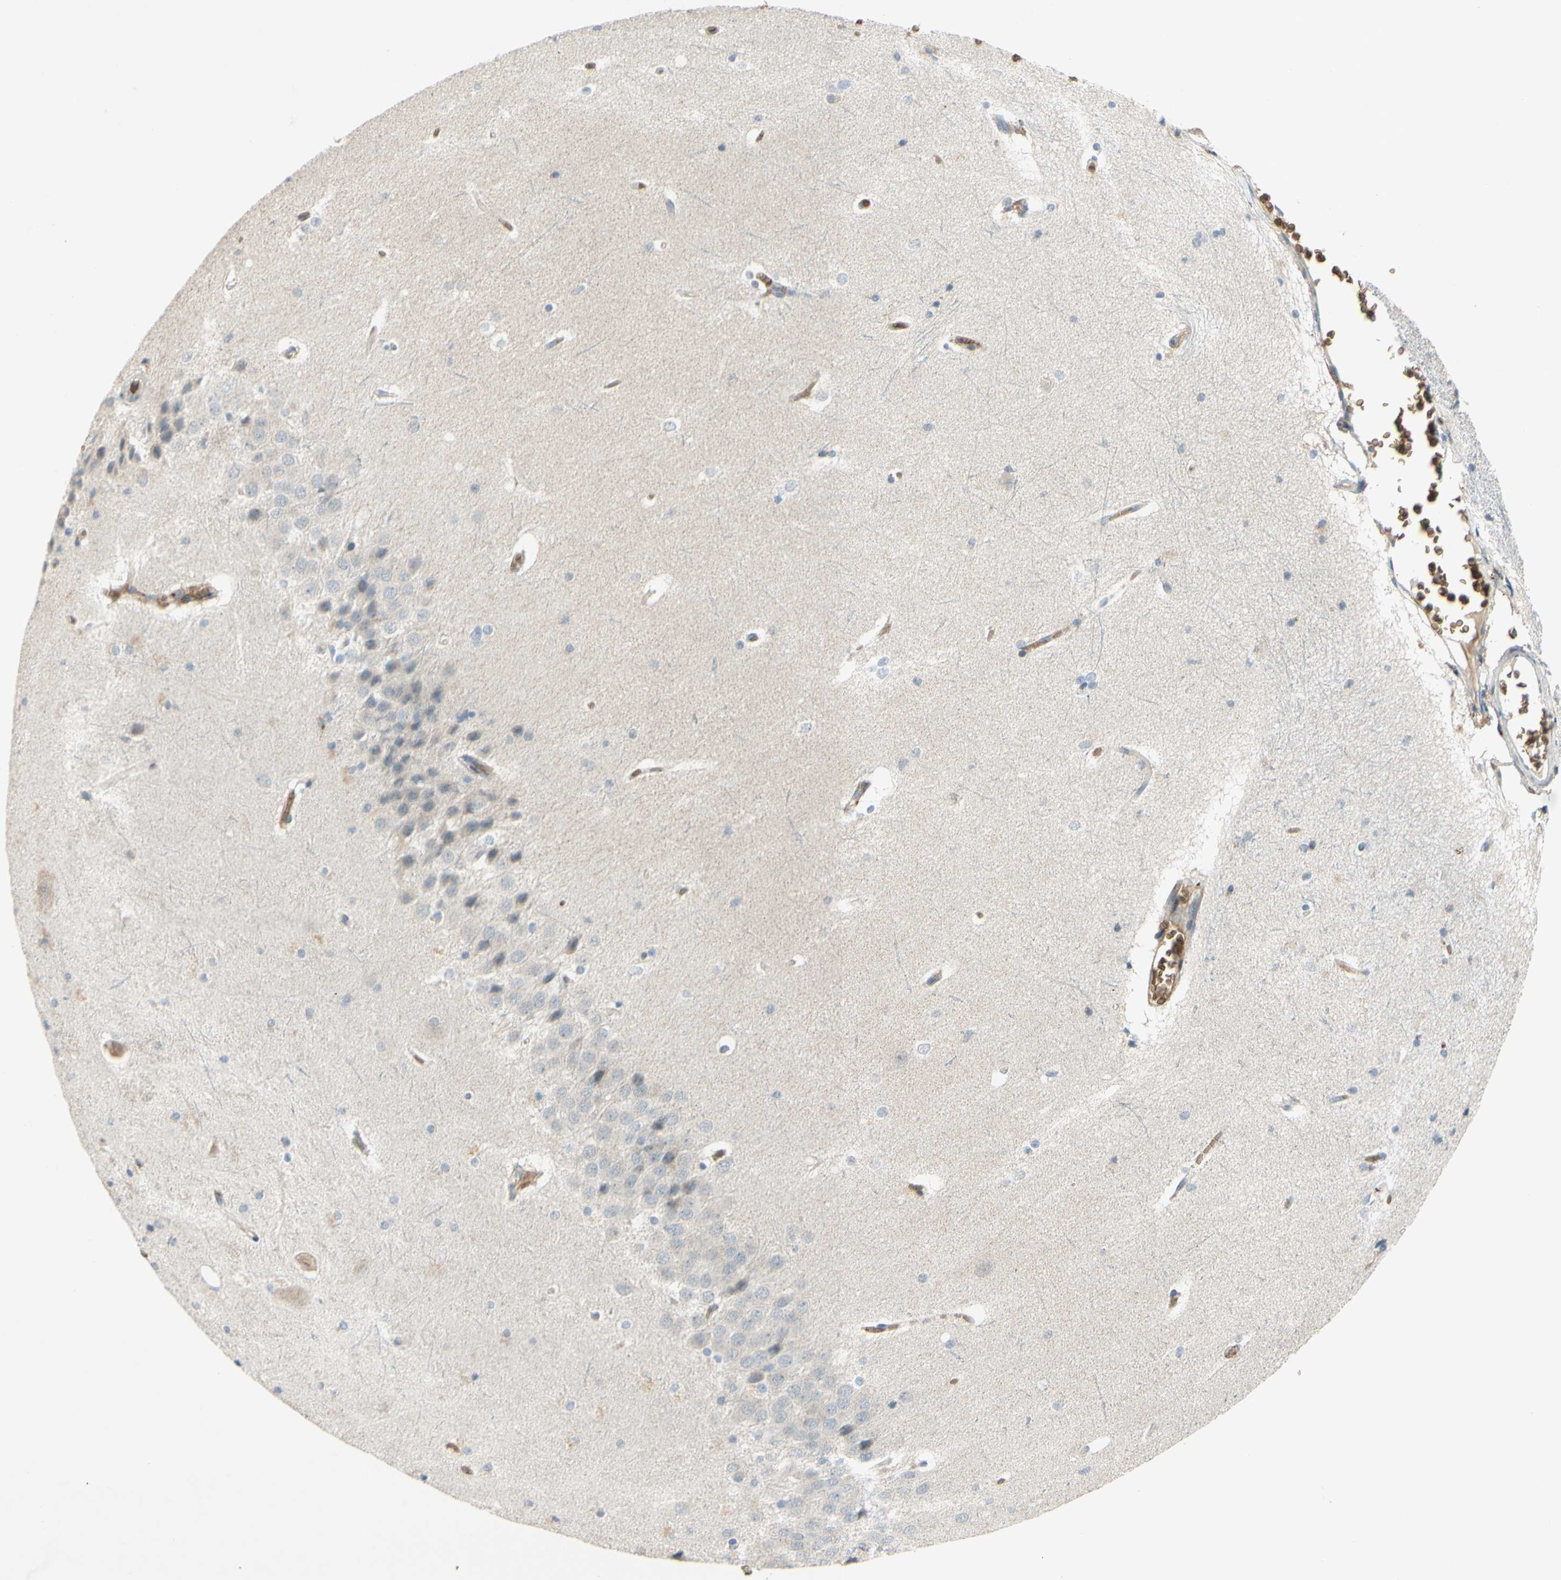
{"staining": {"intensity": "weak", "quantity": "<25%", "location": "cytoplasmic/membranous"}, "tissue": "hippocampus", "cell_type": "Glial cells", "image_type": "normal", "snomed": [{"axis": "morphology", "description": "Normal tissue, NOS"}, {"axis": "topography", "description": "Hippocampus"}], "caption": "Immunohistochemical staining of benign human hippocampus displays no significant positivity in glial cells. (Brightfield microscopy of DAB immunohistochemistry at high magnification).", "gene": "GYPC", "patient": {"sex": "female", "age": 19}}